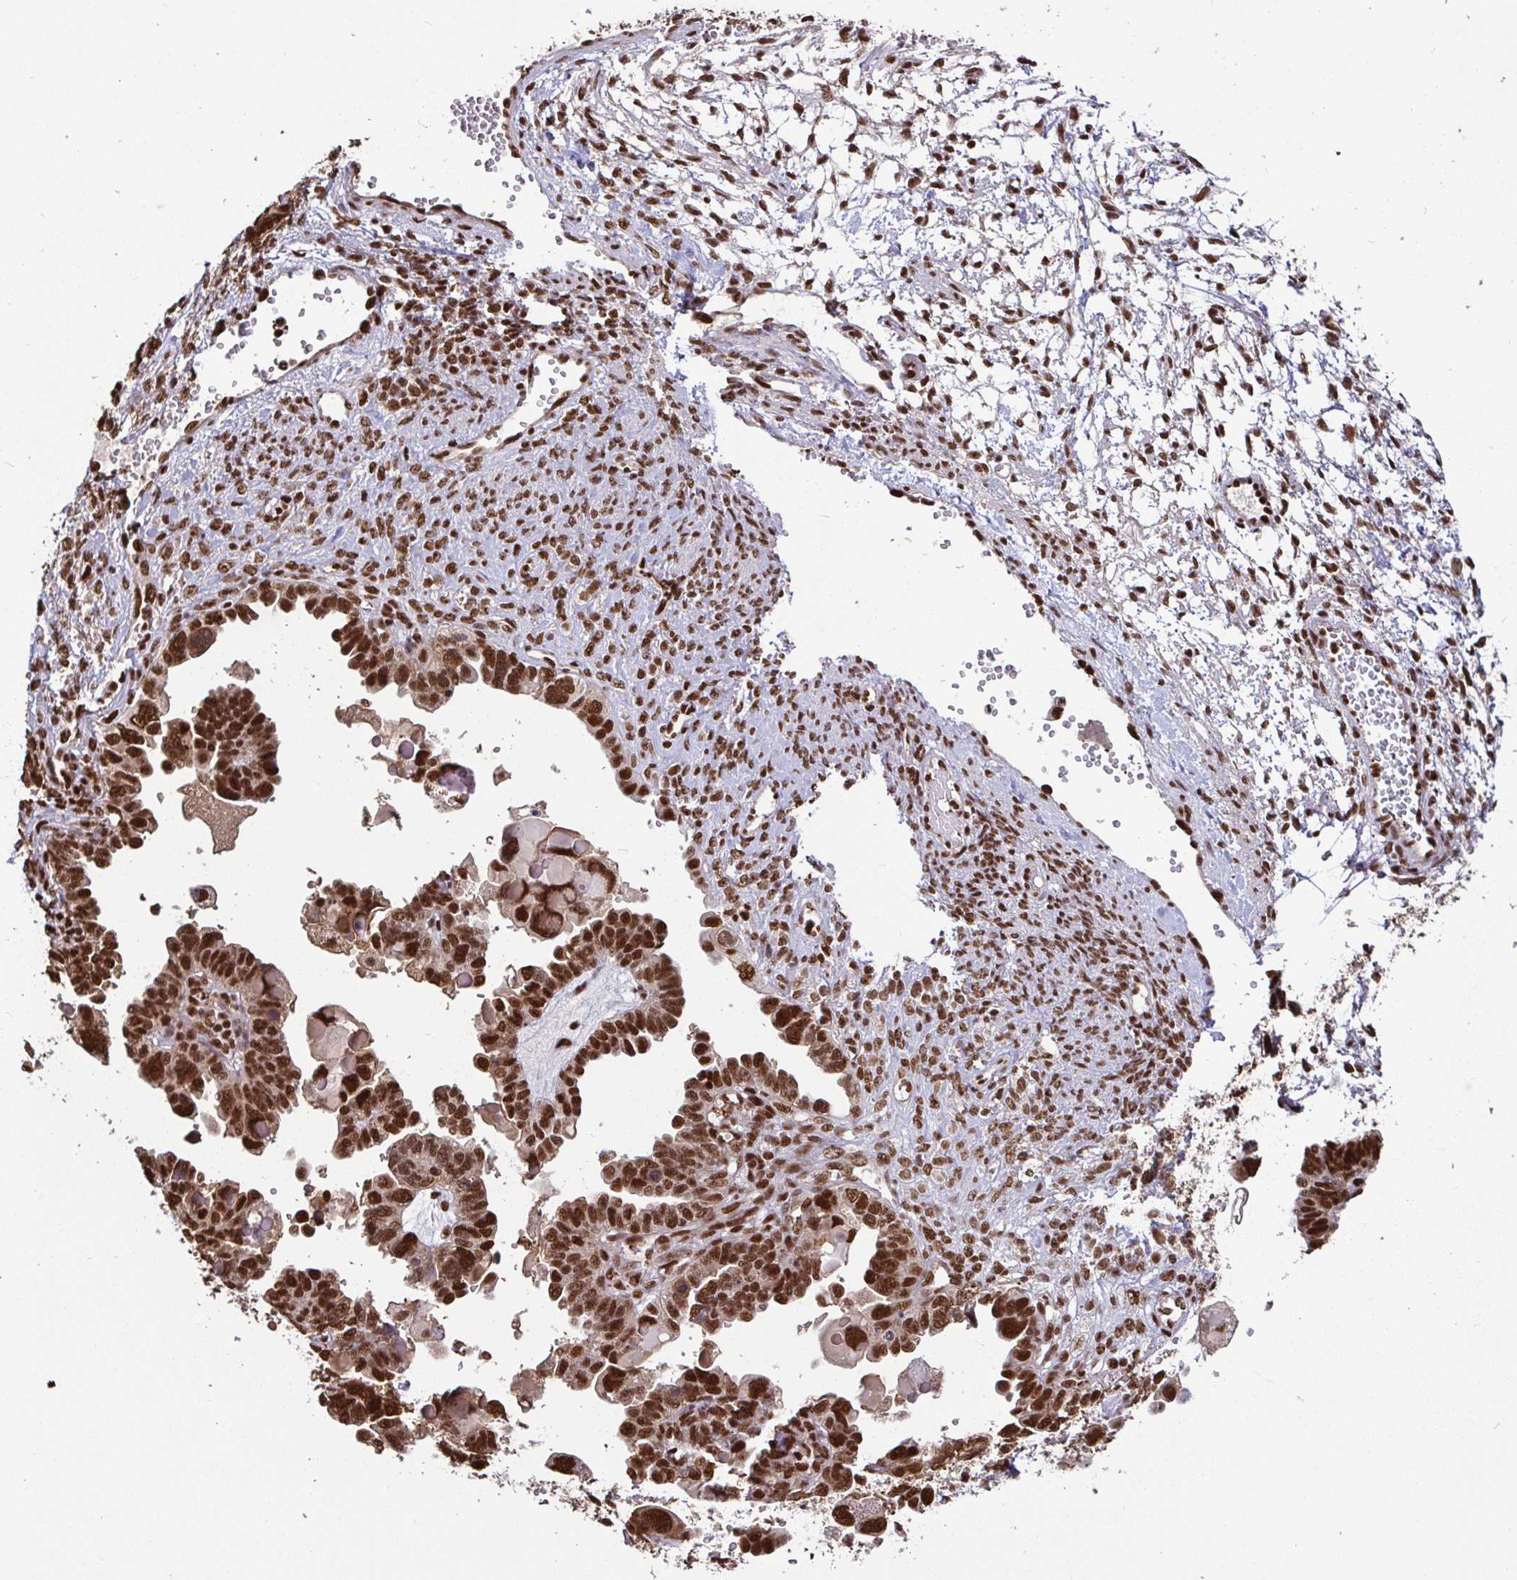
{"staining": {"intensity": "strong", "quantity": ">75%", "location": "nuclear"}, "tissue": "ovarian cancer", "cell_type": "Tumor cells", "image_type": "cancer", "snomed": [{"axis": "morphology", "description": "Cystadenocarcinoma, serous, NOS"}, {"axis": "topography", "description": "Ovary"}], "caption": "Immunohistochemical staining of human ovarian cancer (serous cystadenocarcinoma) reveals high levels of strong nuclear expression in approximately >75% of tumor cells.", "gene": "SP3", "patient": {"sex": "female", "age": 51}}